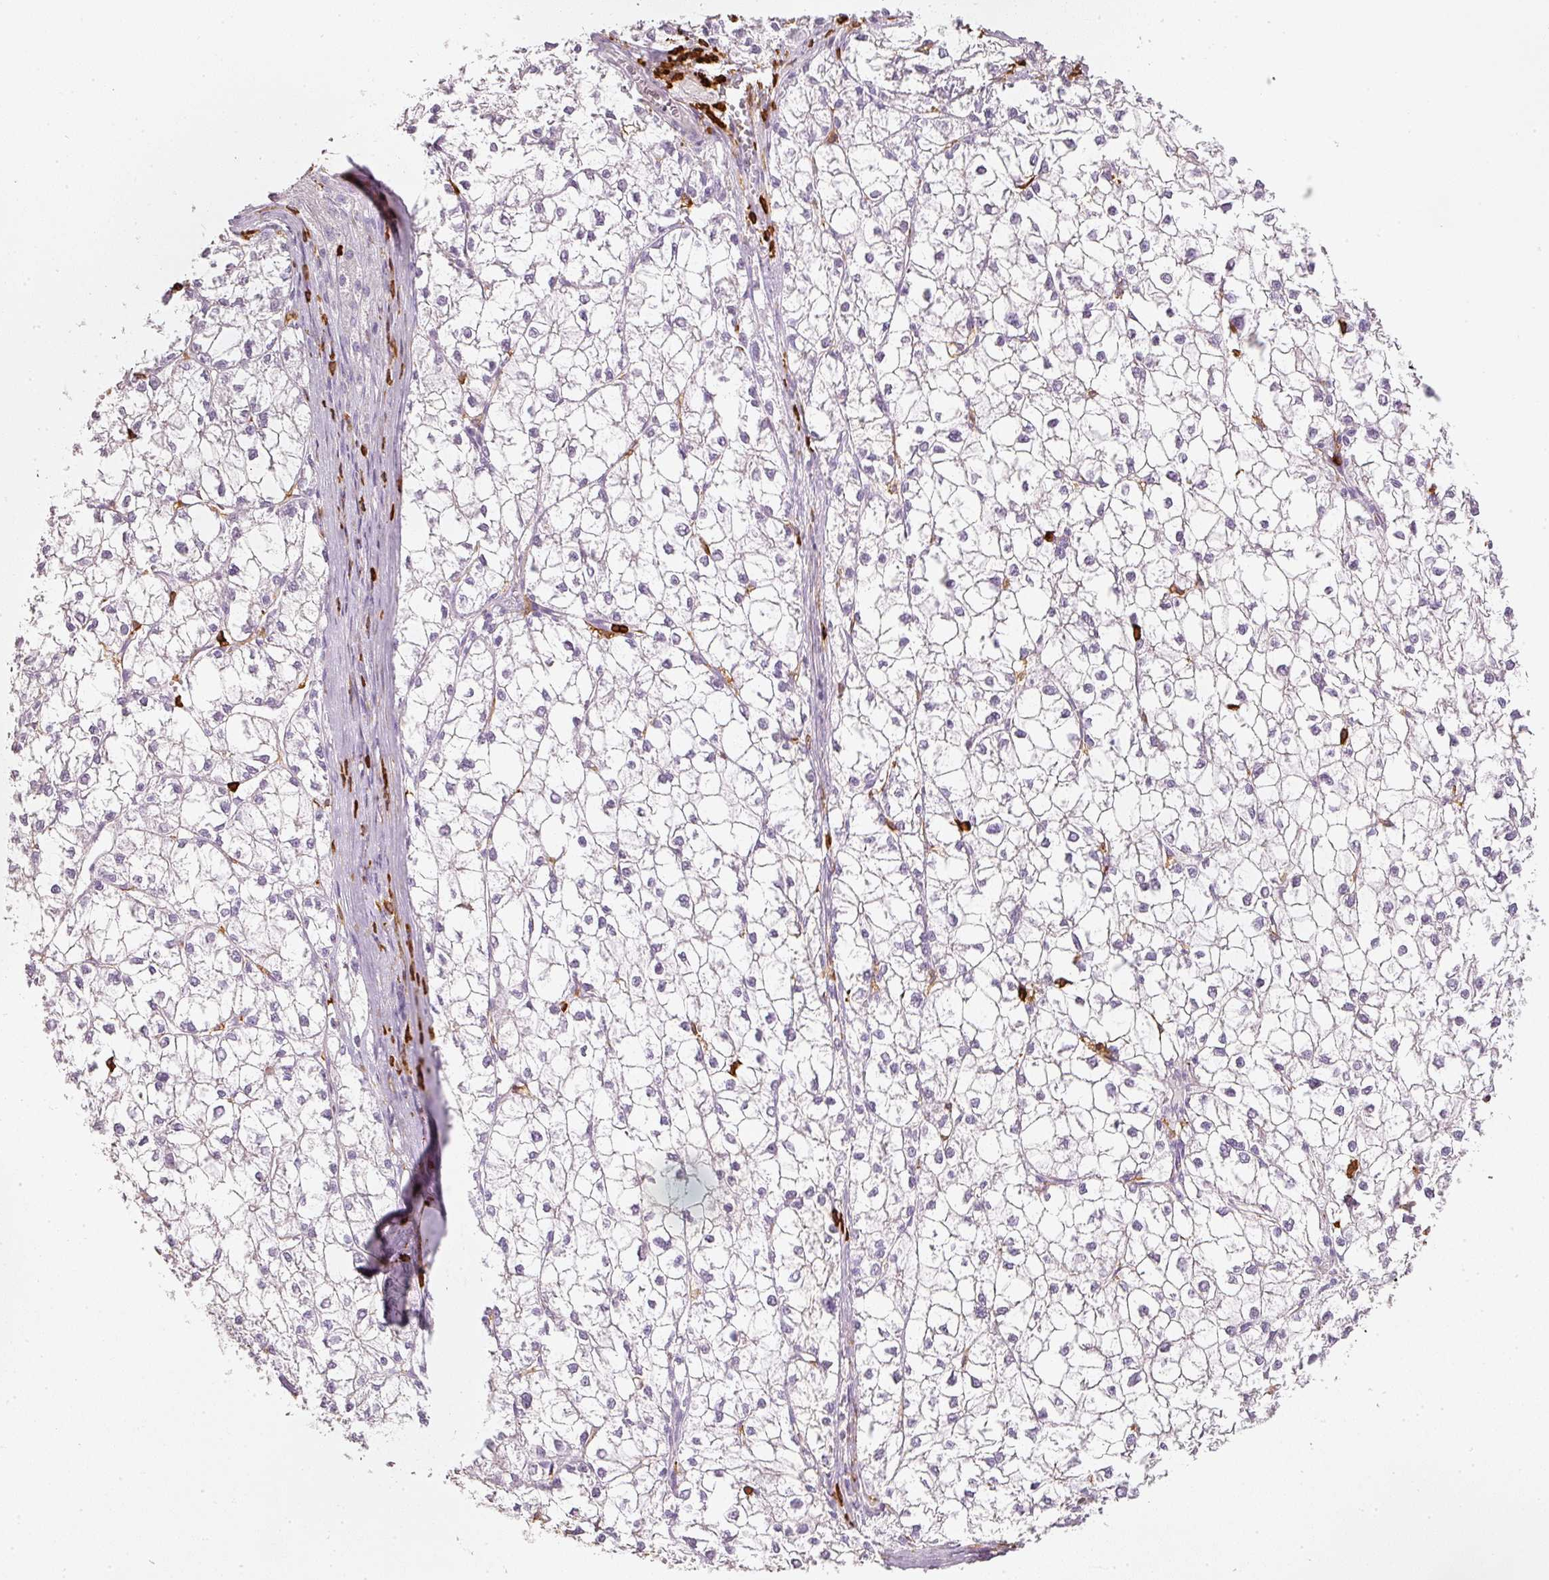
{"staining": {"intensity": "negative", "quantity": "none", "location": "none"}, "tissue": "liver cancer", "cell_type": "Tumor cells", "image_type": "cancer", "snomed": [{"axis": "morphology", "description": "Carcinoma, Hepatocellular, NOS"}, {"axis": "topography", "description": "Liver"}], "caption": "IHC of human liver cancer displays no positivity in tumor cells. Brightfield microscopy of immunohistochemistry (IHC) stained with DAB (3,3'-diaminobenzidine) (brown) and hematoxylin (blue), captured at high magnification.", "gene": "EVL", "patient": {"sex": "female", "age": 43}}